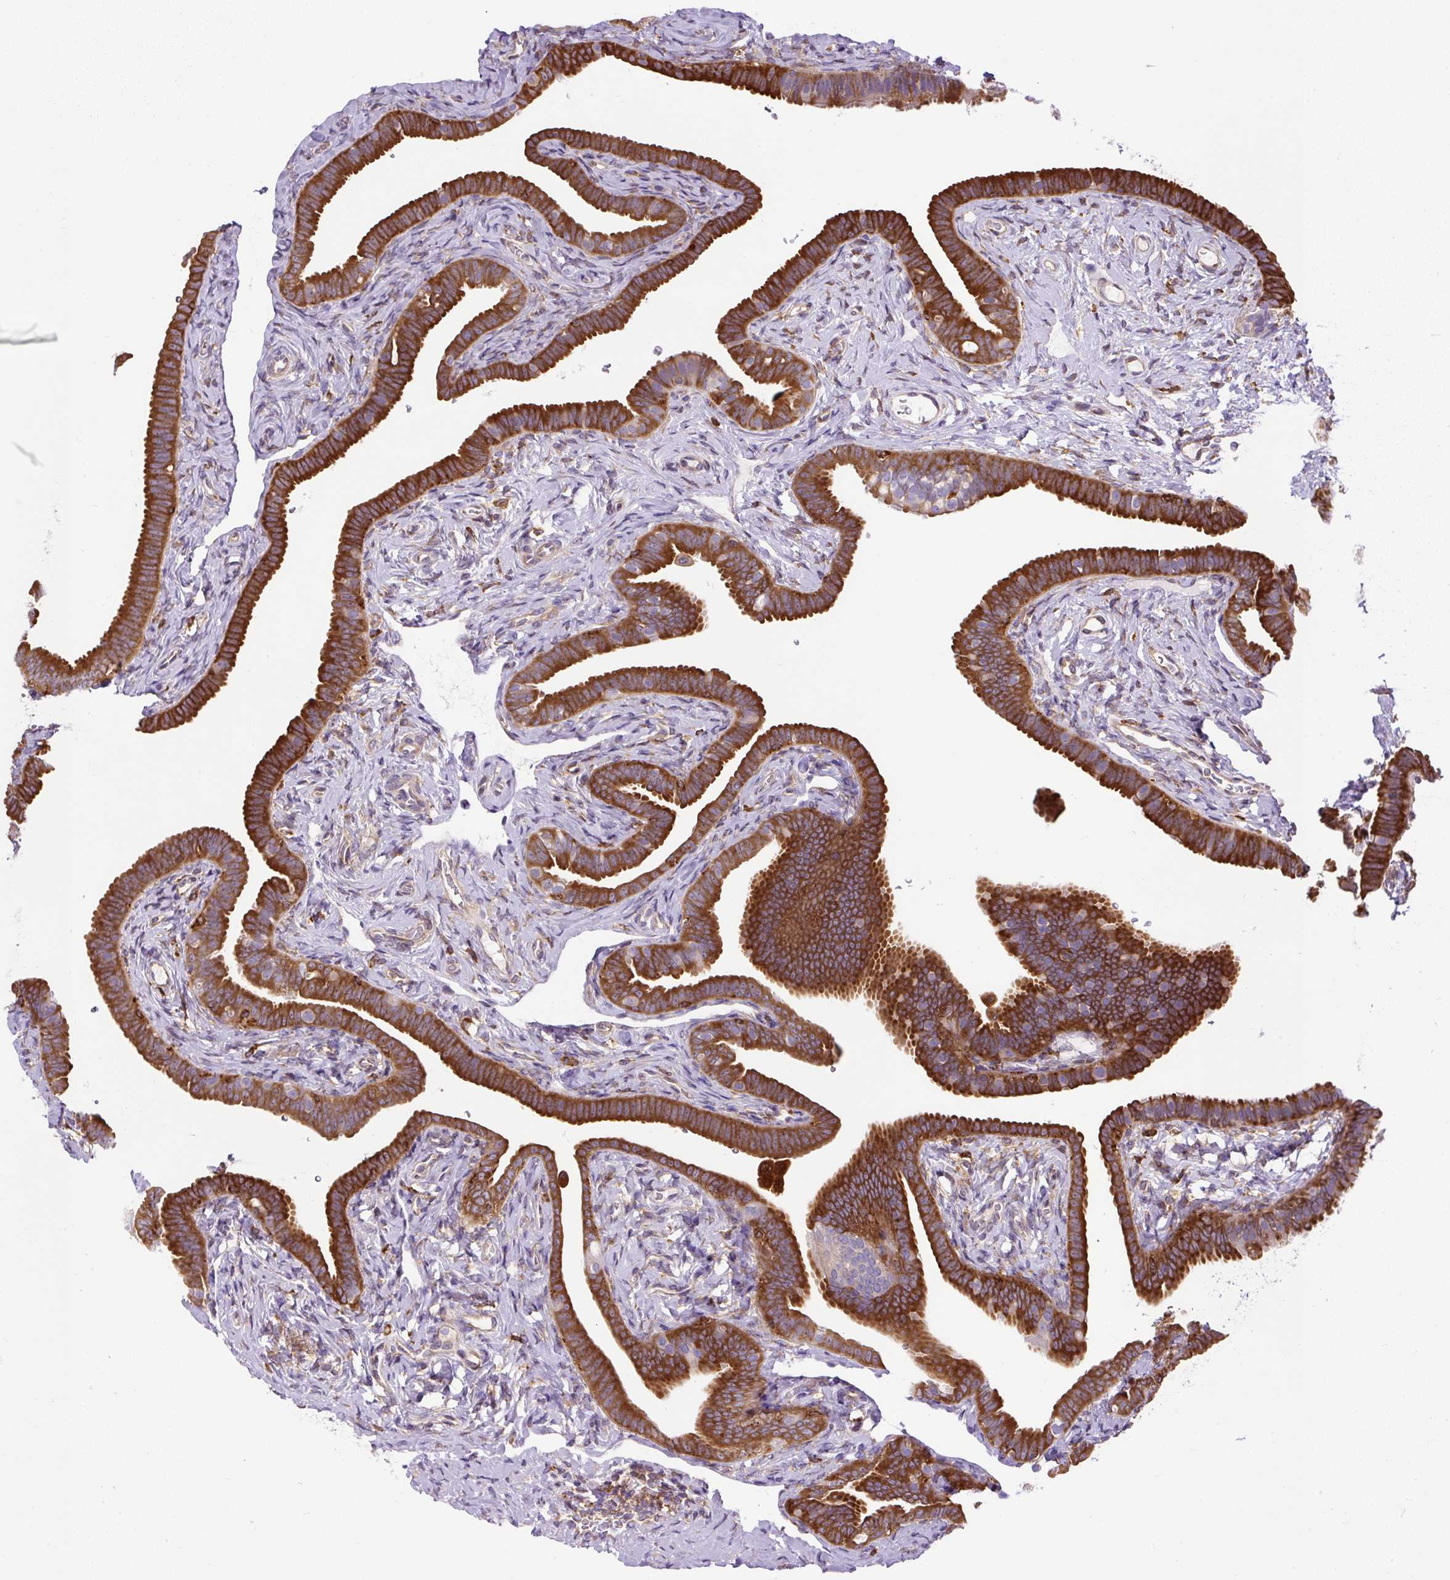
{"staining": {"intensity": "strong", "quantity": ">75%", "location": "cytoplasmic/membranous"}, "tissue": "fallopian tube", "cell_type": "Glandular cells", "image_type": "normal", "snomed": [{"axis": "morphology", "description": "Normal tissue, NOS"}, {"axis": "topography", "description": "Fallopian tube"}], "caption": "This histopathology image exhibits benign fallopian tube stained with immunohistochemistry to label a protein in brown. The cytoplasmic/membranous of glandular cells show strong positivity for the protein. Nuclei are counter-stained blue.", "gene": "MAP1S", "patient": {"sex": "female", "age": 69}}